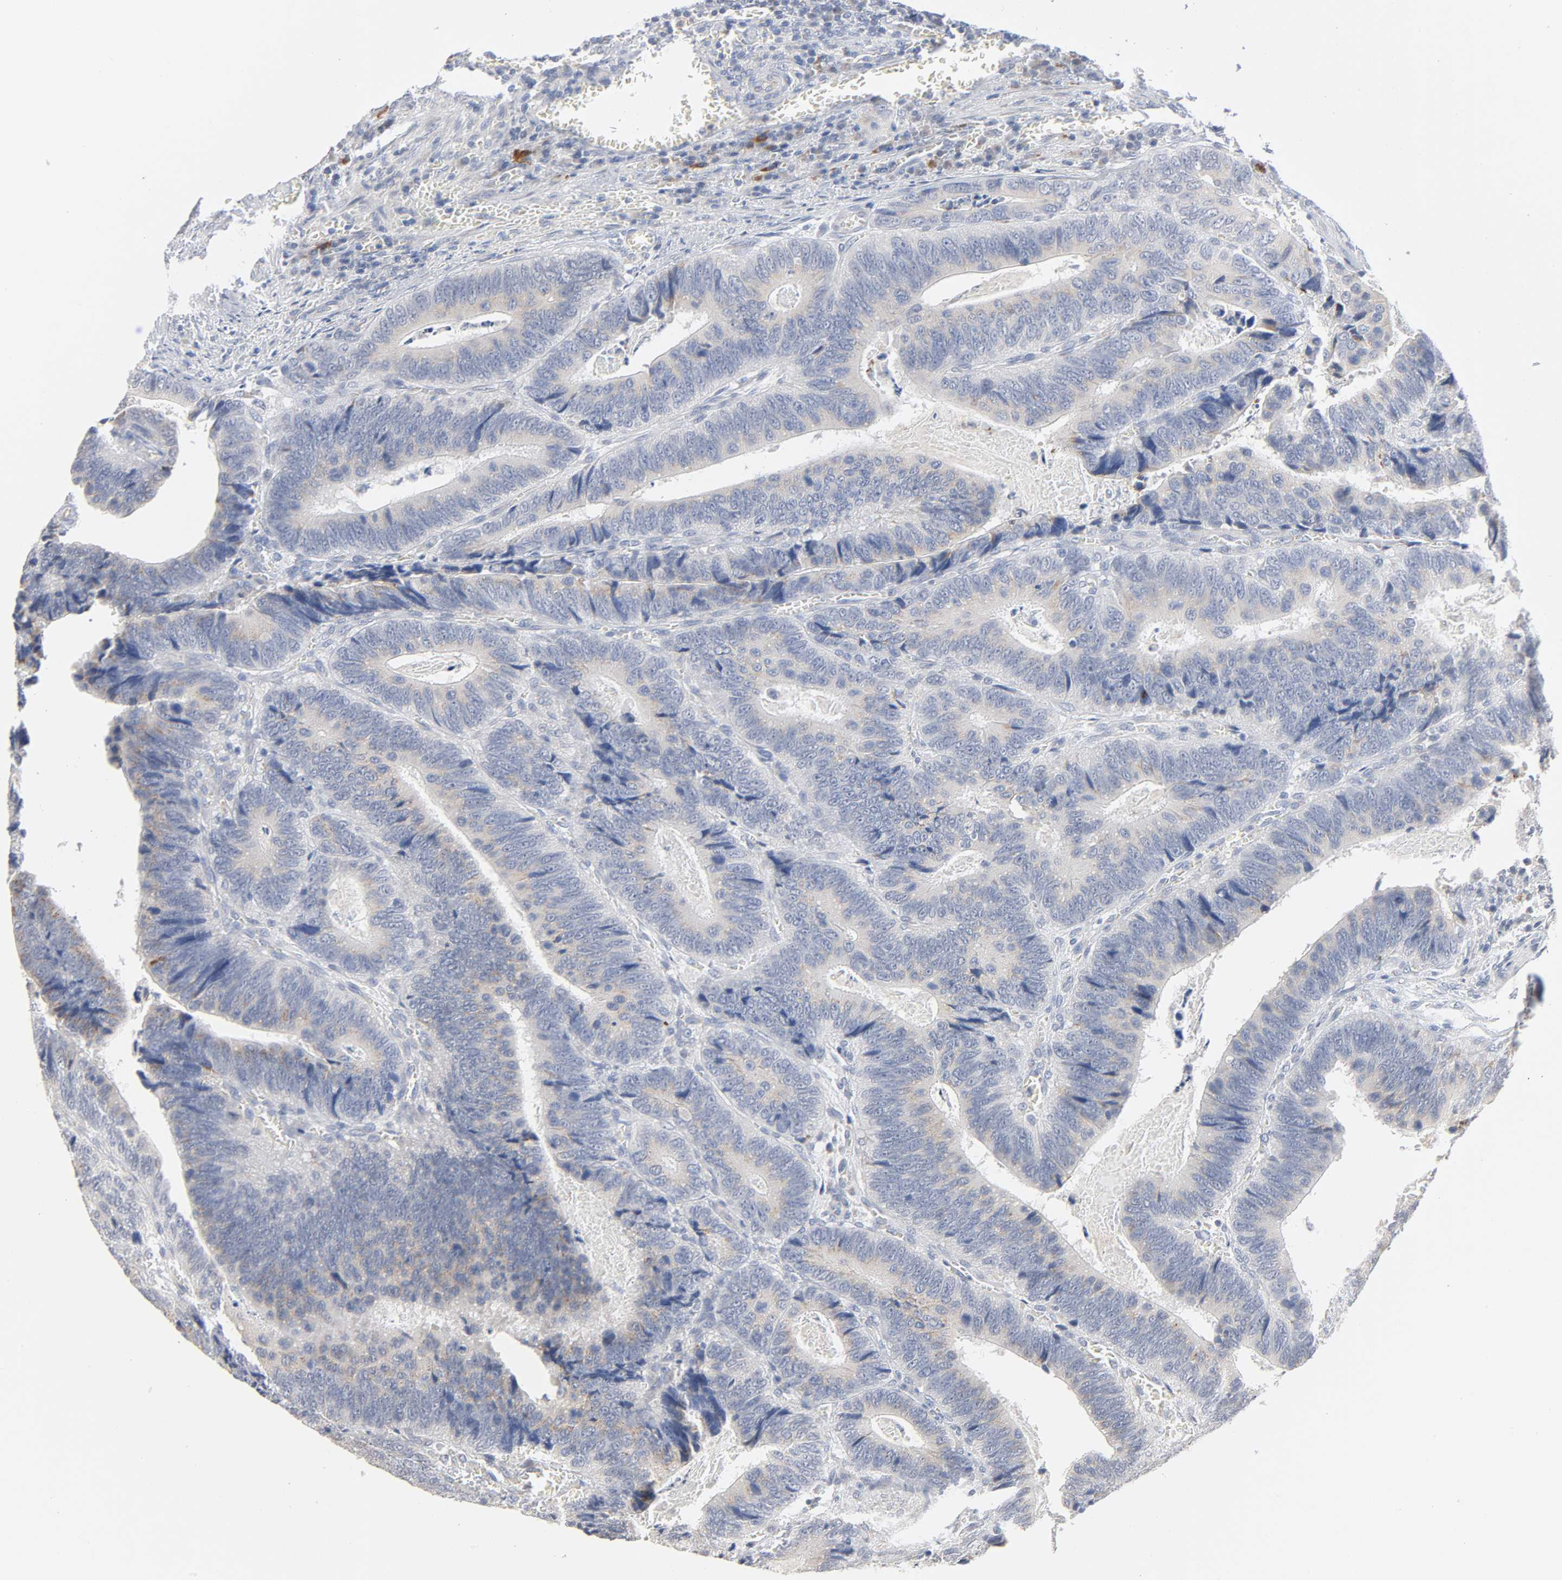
{"staining": {"intensity": "weak", "quantity": ">75%", "location": "cytoplasmic/membranous"}, "tissue": "colorectal cancer", "cell_type": "Tumor cells", "image_type": "cancer", "snomed": [{"axis": "morphology", "description": "Adenocarcinoma, NOS"}, {"axis": "topography", "description": "Colon"}], "caption": "IHC (DAB (3,3'-diaminobenzidine)) staining of human adenocarcinoma (colorectal) reveals weak cytoplasmic/membranous protein positivity in approximately >75% of tumor cells. (Brightfield microscopy of DAB IHC at high magnification).", "gene": "AK7", "patient": {"sex": "male", "age": 72}}